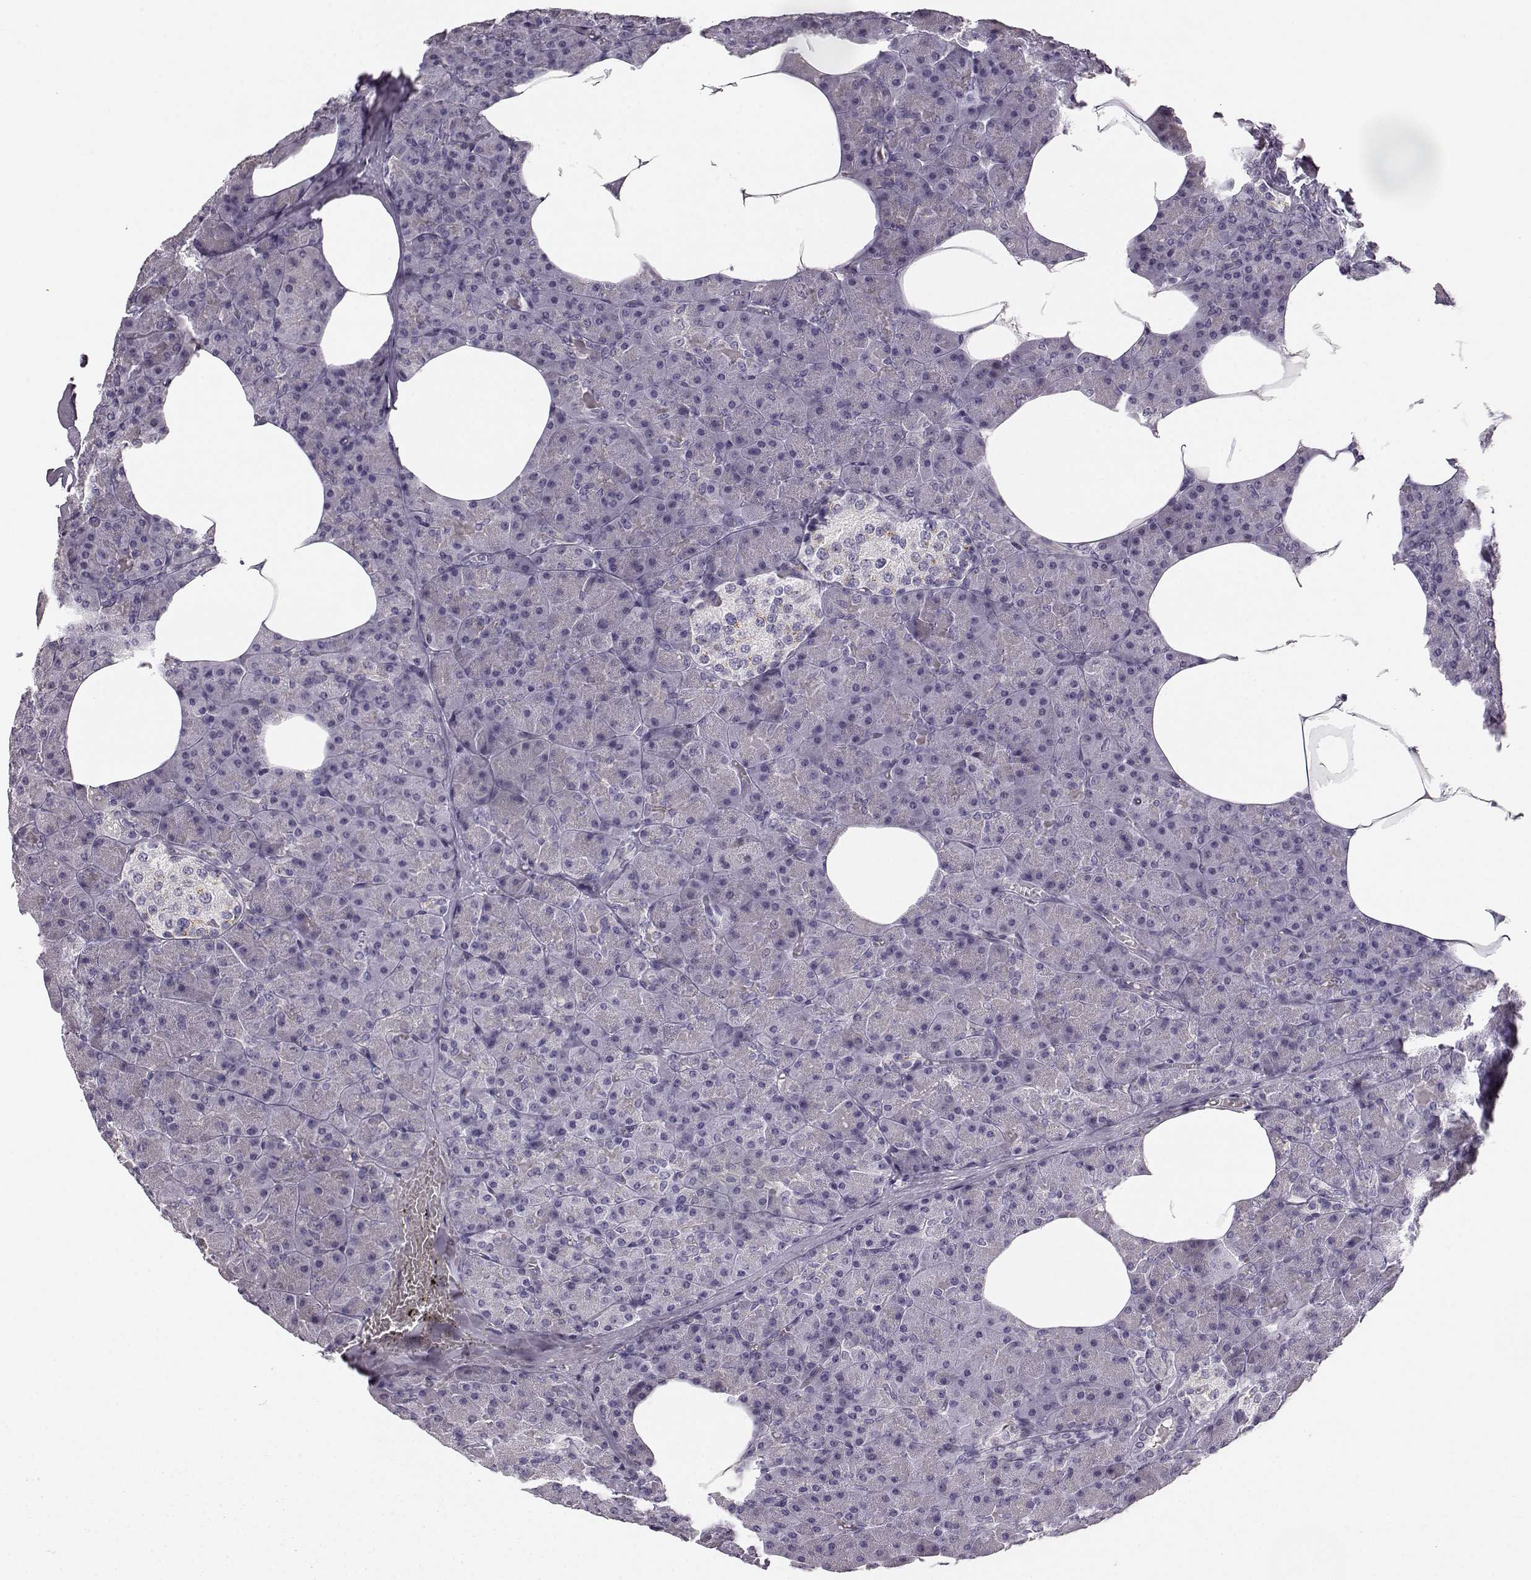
{"staining": {"intensity": "negative", "quantity": "none", "location": "none"}, "tissue": "pancreas", "cell_type": "Exocrine glandular cells", "image_type": "normal", "snomed": [{"axis": "morphology", "description": "Normal tissue, NOS"}, {"axis": "topography", "description": "Pancreas"}], "caption": "This is a image of immunohistochemistry staining of normal pancreas, which shows no staining in exocrine glandular cells.", "gene": "KIAA0319", "patient": {"sex": "female", "age": 45}}